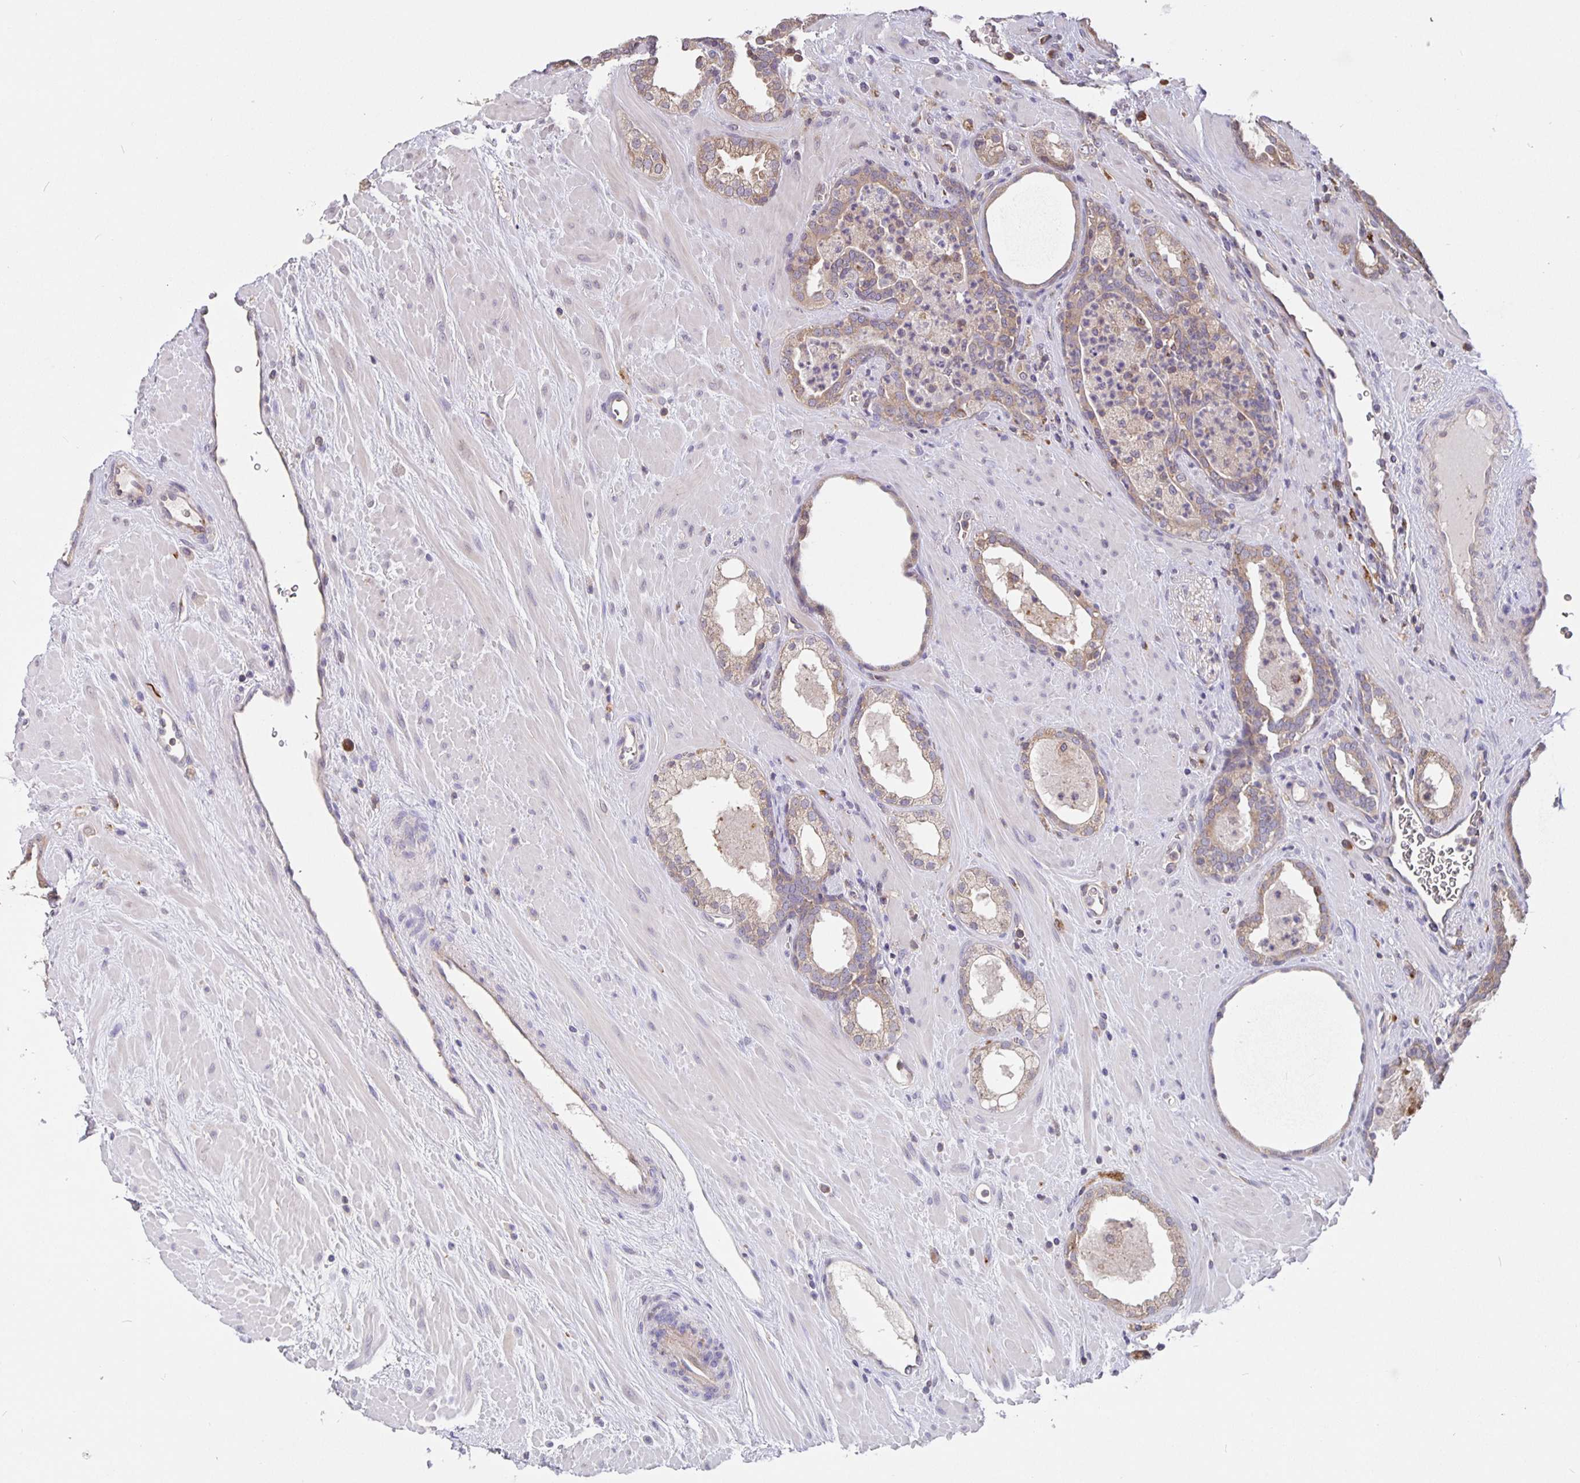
{"staining": {"intensity": "weak", "quantity": ">75%", "location": "cytoplasmic/membranous"}, "tissue": "prostate cancer", "cell_type": "Tumor cells", "image_type": "cancer", "snomed": [{"axis": "morphology", "description": "Adenocarcinoma, Low grade"}, {"axis": "topography", "description": "Prostate"}], "caption": "About >75% of tumor cells in human adenocarcinoma (low-grade) (prostate) reveal weak cytoplasmic/membranous protein staining as visualized by brown immunohistochemical staining.", "gene": "FEM1C", "patient": {"sex": "male", "age": 62}}